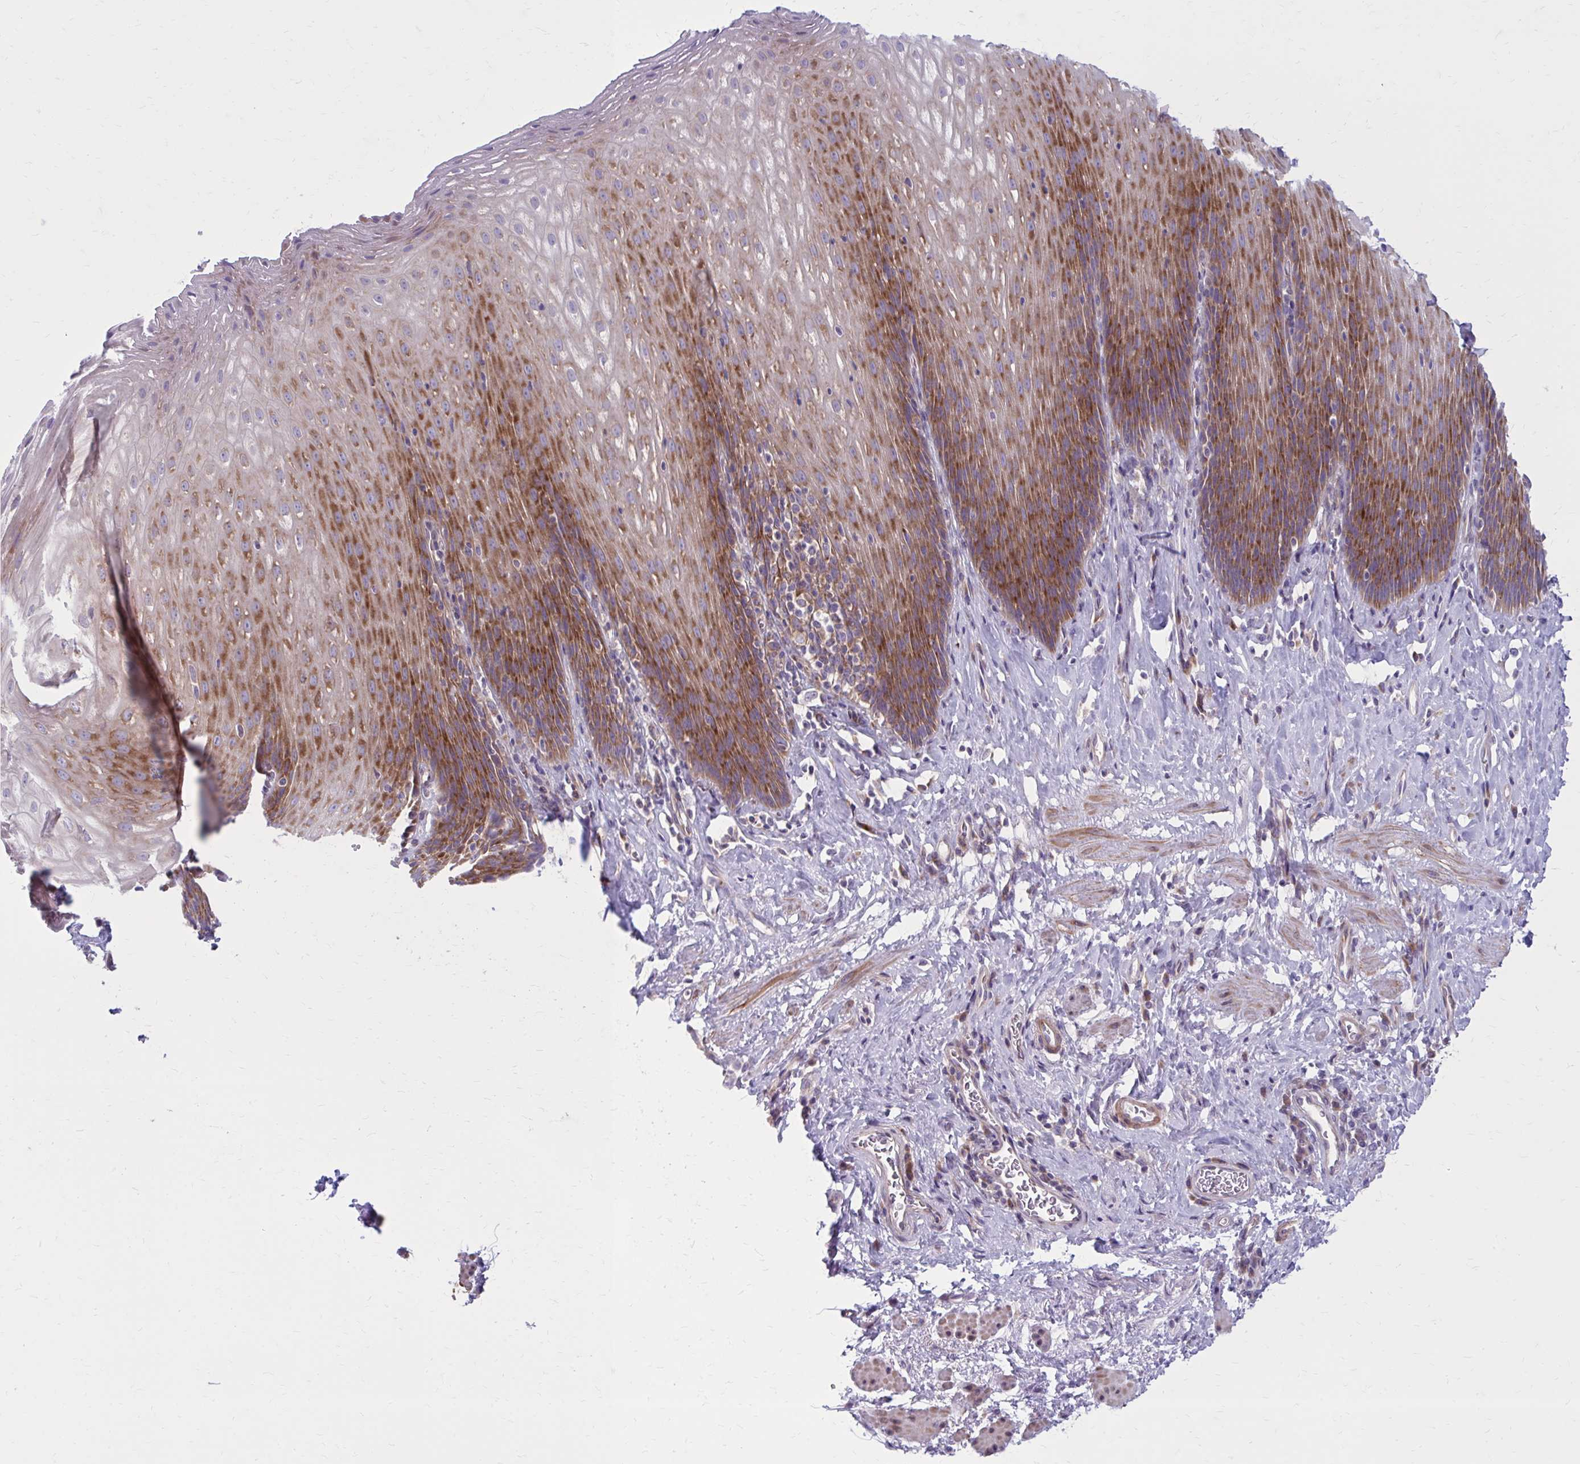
{"staining": {"intensity": "strong", "quantity": "25%-75%", "location": "cytoplasmic/membranous"}, "tissue": "esophagus", "cell_type": "Squamous epithelial cells", "image_type": "normal", "snomed": [{"axis": "morphology", "description": "Normal tissue, NOS"}, {"axis": "topography", "description": "Esophagus"}], "caption": "DAB immunohistochemical staining of benign esophagus demonstrates strong cytoplasmic/membranous protein positivity in approximately 25%-75% of squamous epithelial cells.", "gene": "GIGYF2", "patient": {"sex": "female", "age": 61}}